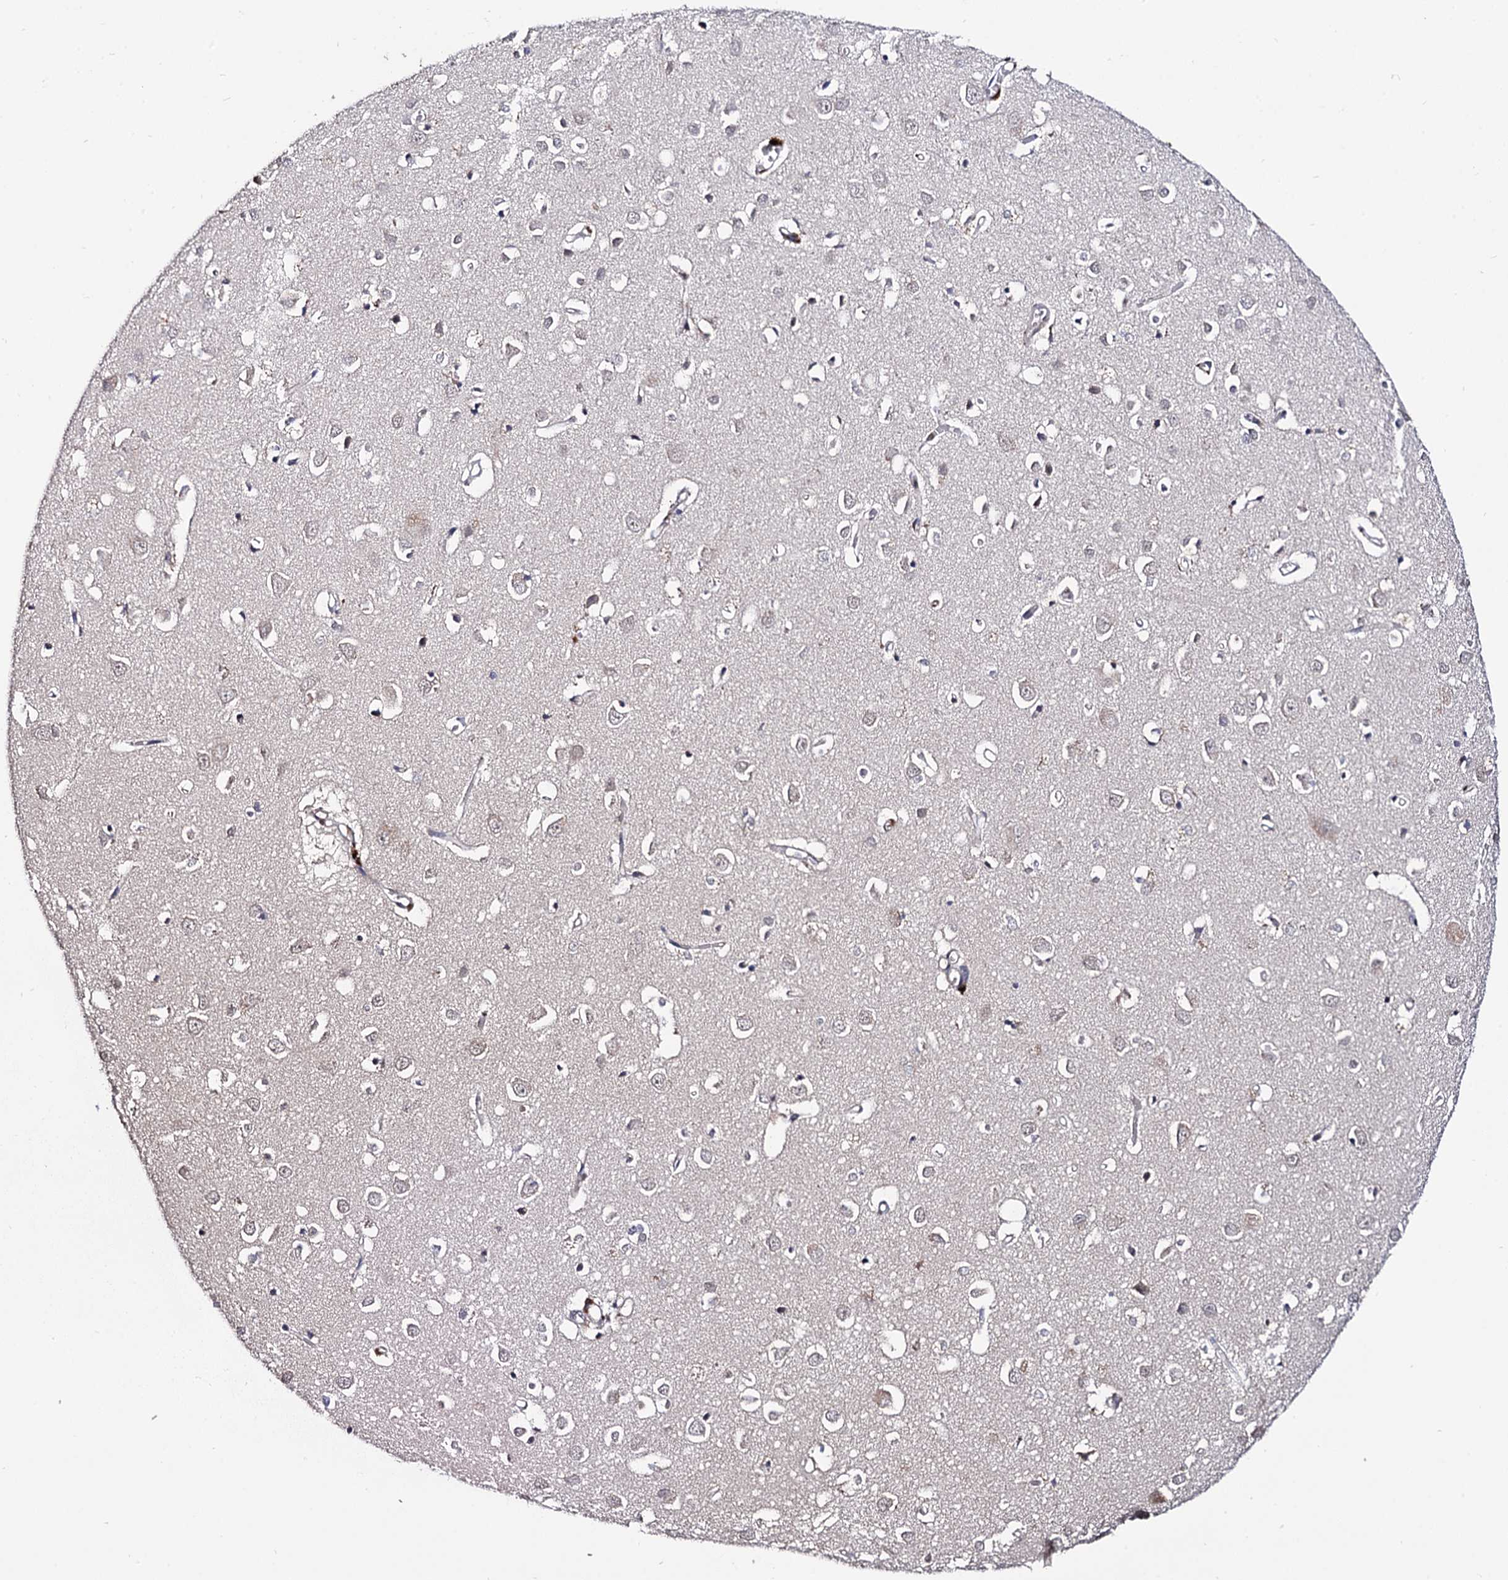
{"staining": {"intensity": "negative", "quantity": "none", "location": "none"}, "tissue": "cerebral cortex", "cell_type": "Endothelial cells", "image_type": "normal", "snomed": [{"axis": "morphology", "description": "Normal tissue, NOS"}, {"axis": "topography", "description": "Cerebral cortex"}], "caption": "Endothelial cells show no significant protein positivity in benign cerebral cortex. The staining was performed using DAB to visualize the protein expression in brown, while the nuclei were stained in blue with hematoxylin (Magnification: 20x).", "gene": "MICAL2", "patient": {"sex": "female", "age": 64}}